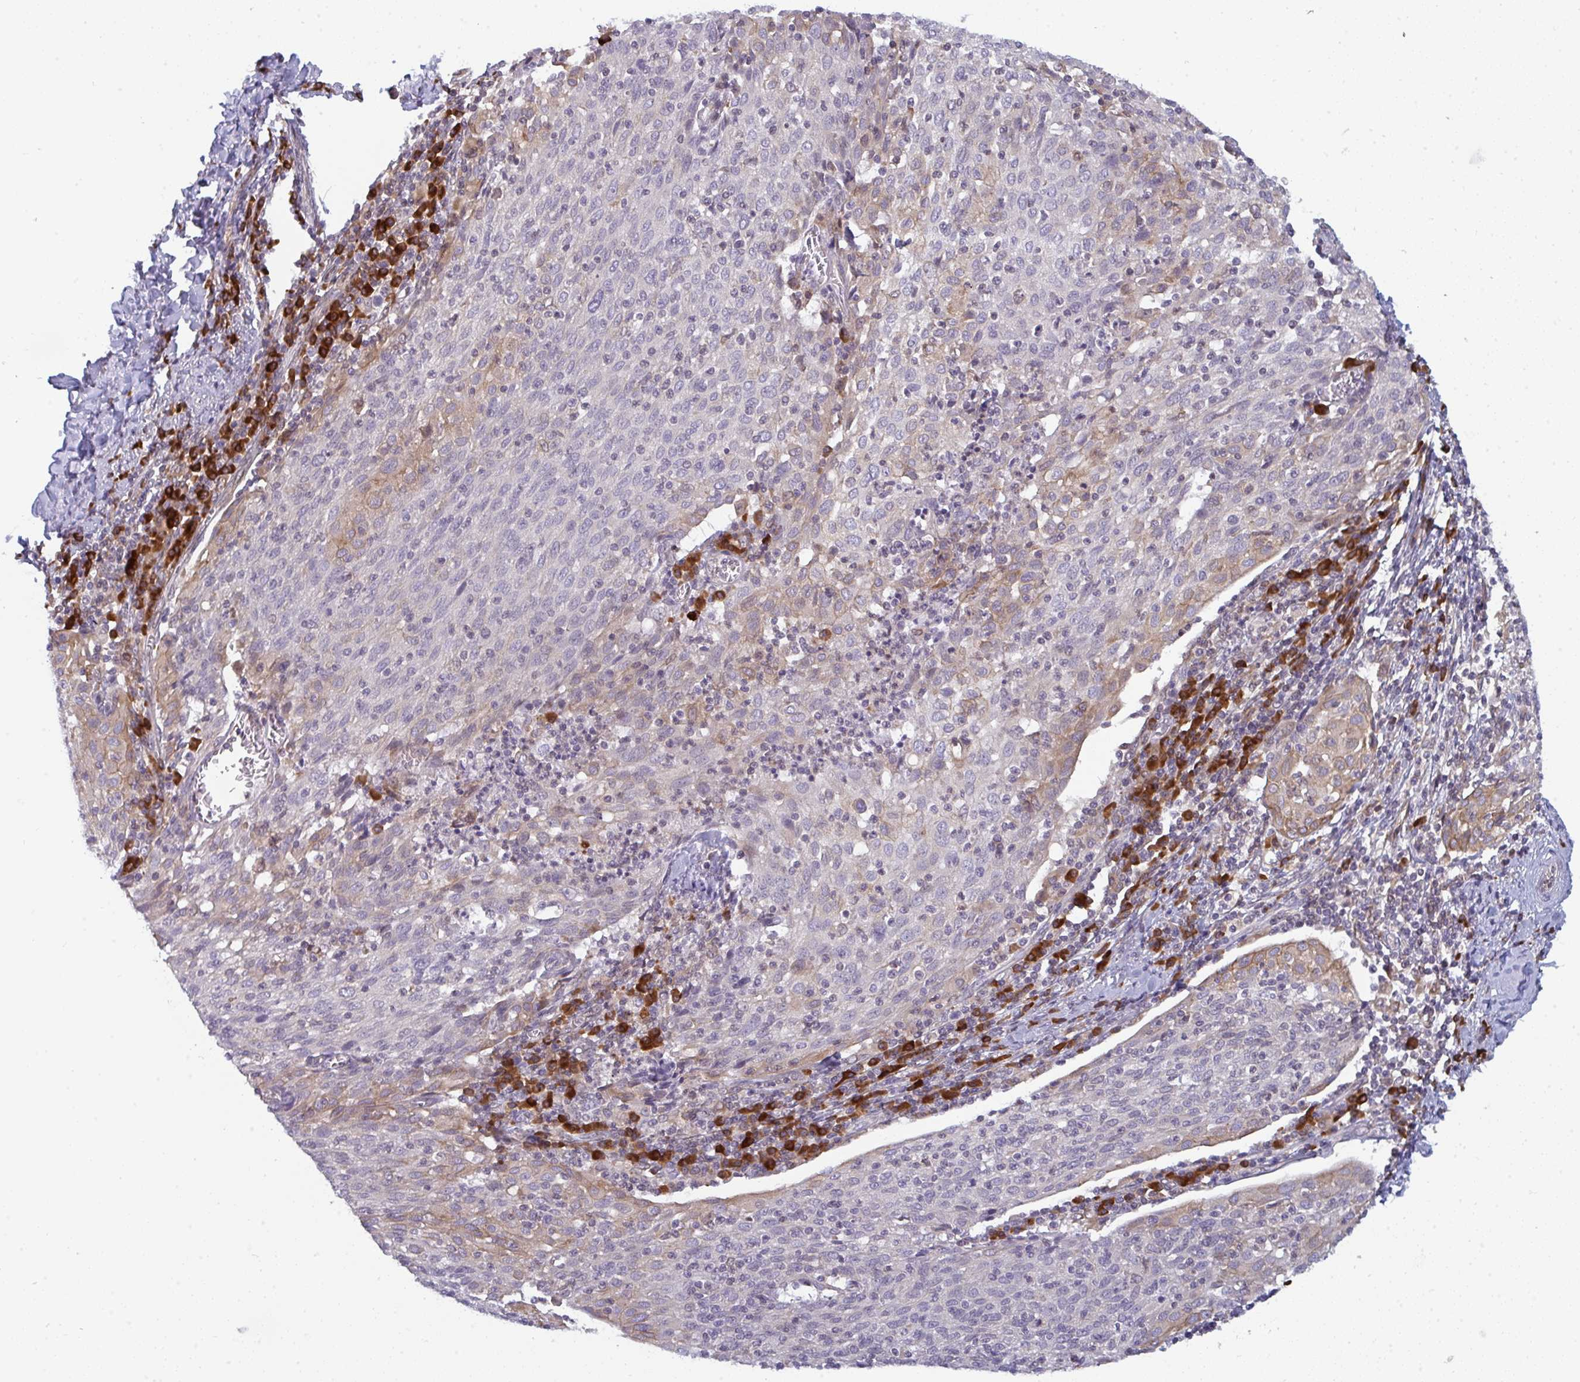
{"staining": {"intensity": "moderate", "quantity": "<25%", "location": "cytoplasmic/membranous"}, "tissue": "cervical cancer", "cell_type": "Tumor cells", "image_type": "cancer", "snomed": [{"axis": "morphology", "description": "Squamous cell carcinoma, NOS"}, {"axis": "topography", "description": "Cervix"}], "caption": "Moderate cytoplasmic/membranous positivity is present in about <25% of tumor cells in cervical cancer. Immunohistochemistry stains the protein in brown and the nuclei are stained blue.", "gene": "LYSMD4", "patient": {"sex": "female", "age": 52}}